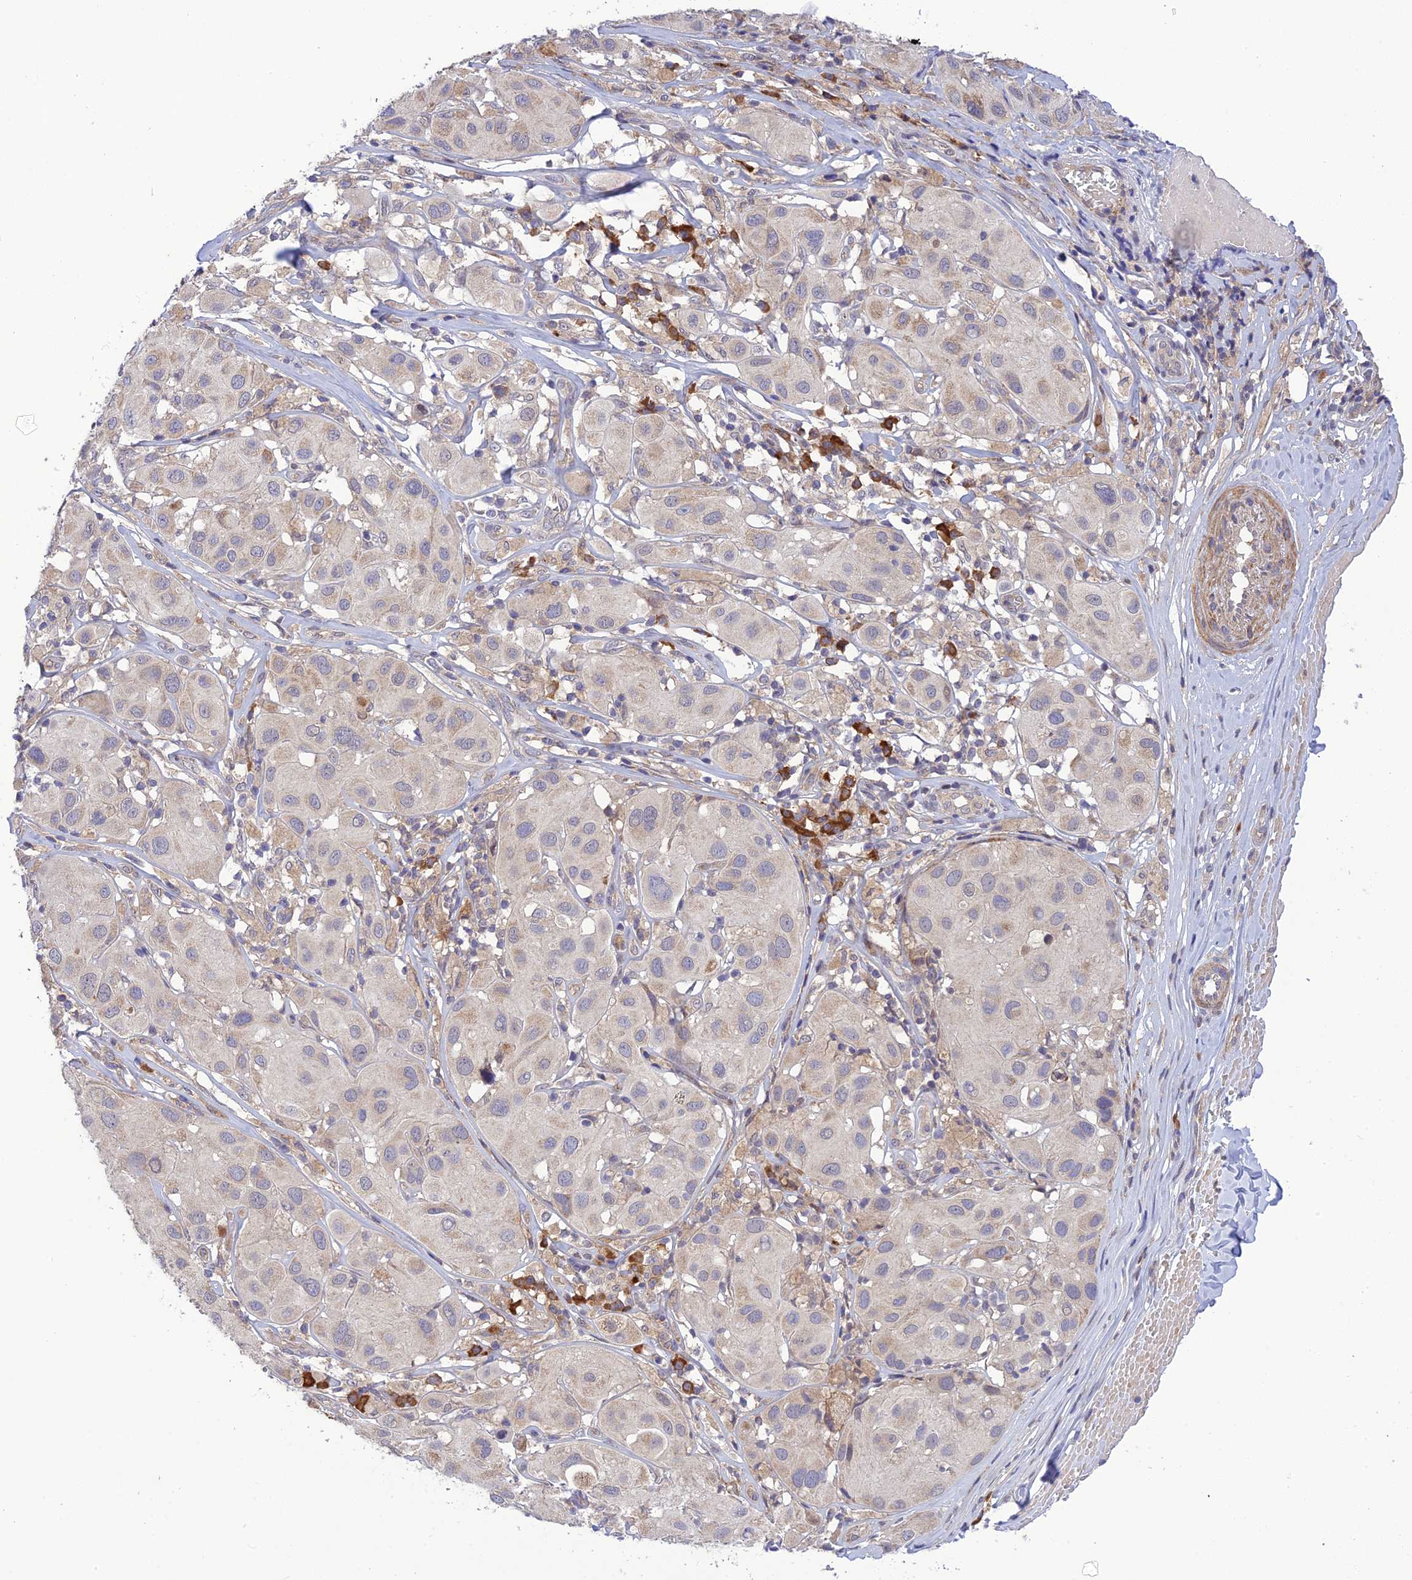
{"staining": {"intensity": "weak", "quantity": "<25%", "location": "cytoplasmic/membranous"}, "tissue": "melanoma", "cell_type": "Tumor cells", "image_type": "cancer", "snomed": [{"axis": "morphology", "description": "Malignant melanoma, Metastatic site"}, {"axis": "topography", "description": "Skin"}], "caption": "High magnification brightfield microscopy of melanoma stained with DAB (3,3'-diaminobenzidine) (brown) and counterstained with hematoxylin (blue): tumor cells show no significant expression. The staining was performed using DAB (3,3'-diaminobenzidine) to visualize the protein expression in brown, while the nuclei were stained in blue with hematoxylin (Magnification: 20x).", "gene": "UROS", "patient": {"sex": "male", "age": 41}}